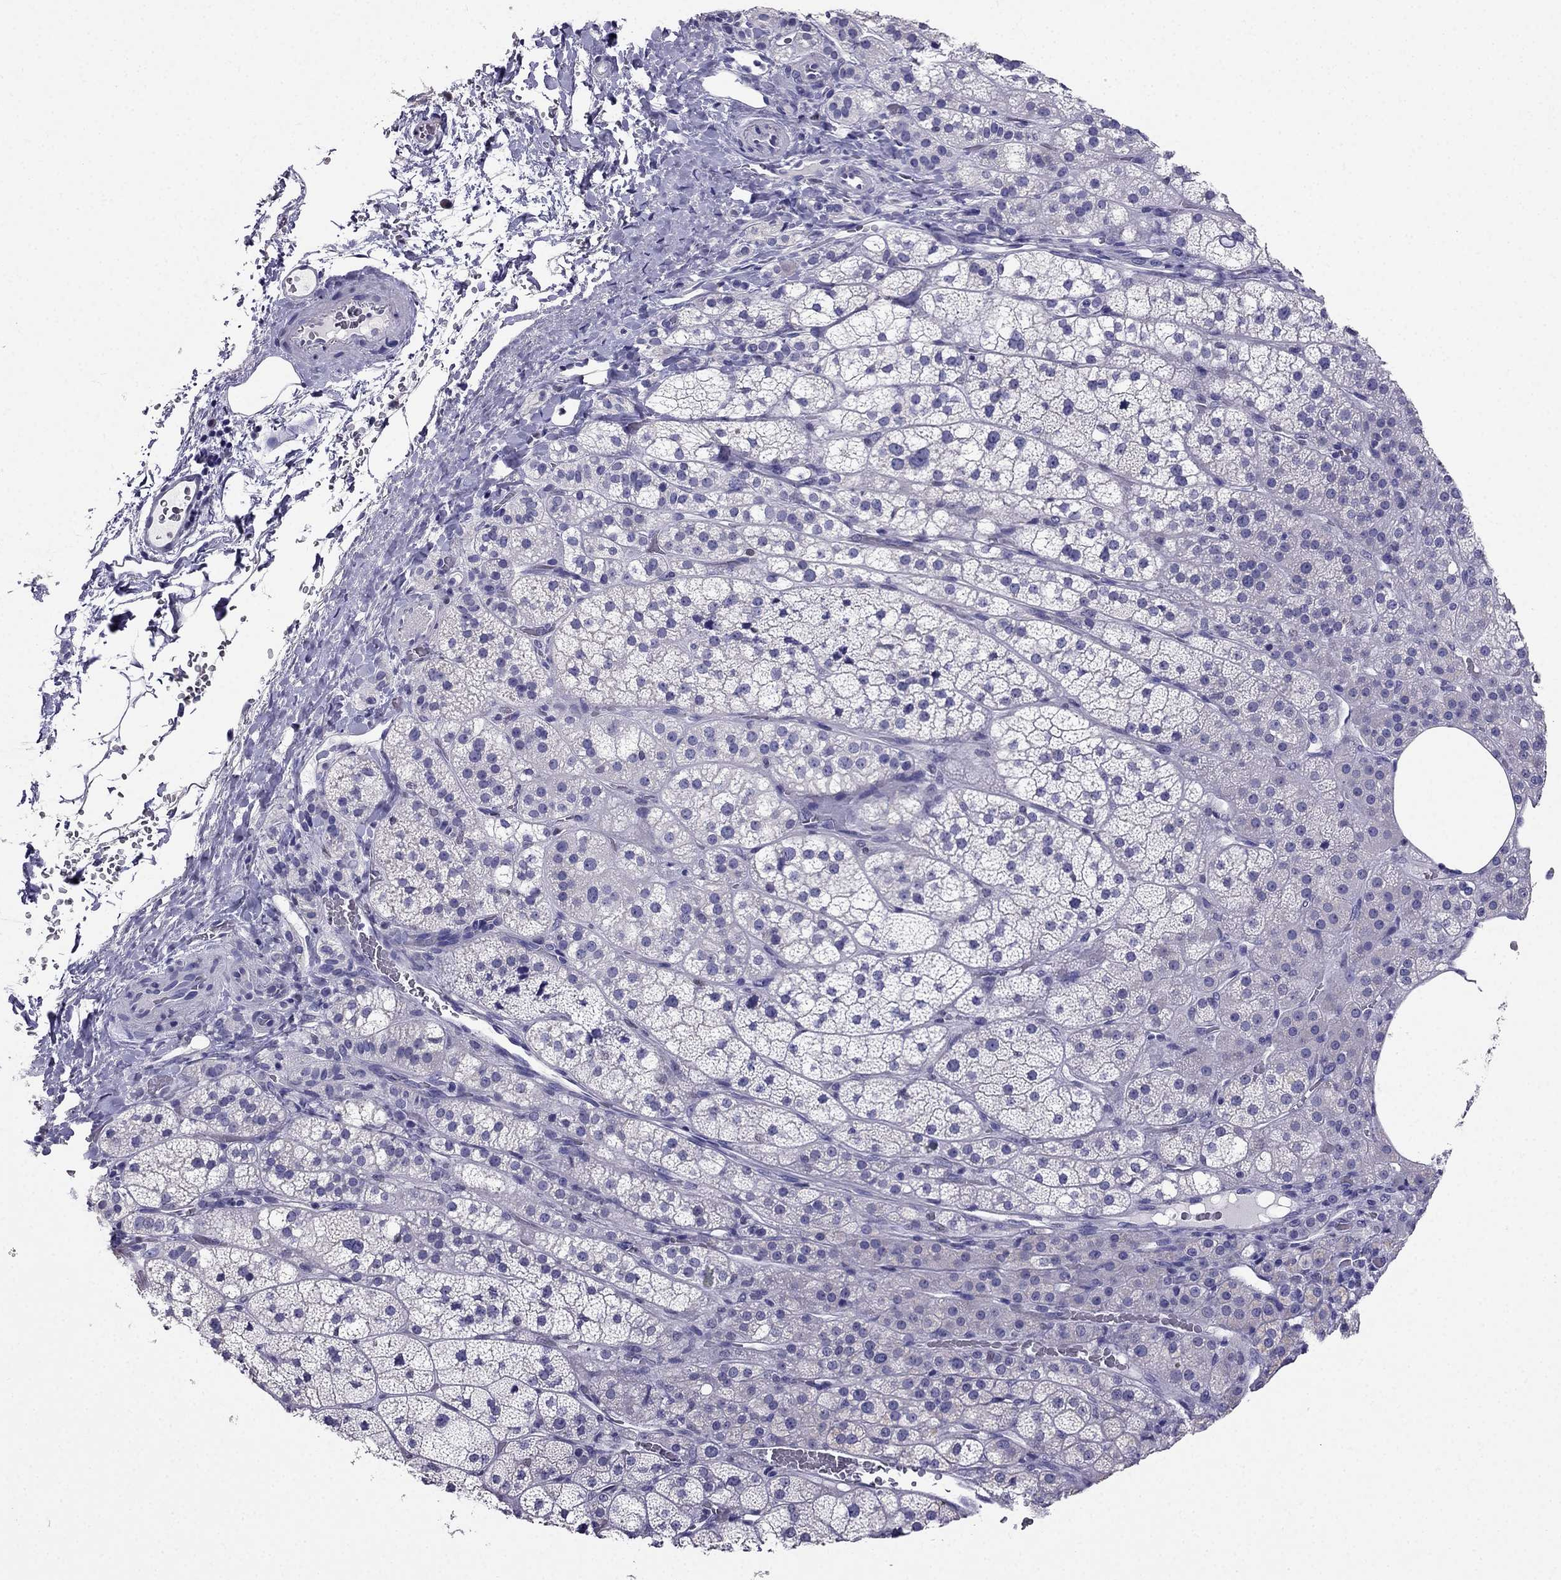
{"staining": {"intensity": "negative", "quantity": "none", "location": "none"}, "tissue": "adrenal gland", "cell_type": "Glandular cells", "image_type": "normal", "snomed": [{"axis": "morphology", "description": "Normal tissue, NOS"}, {"axis": "topography", "description": "Adrenal gland"}], "caption": "Normal adrenal gland was stained to show a protein in brown. There is no significant expression in glandular cells. (Brightfield microscopy of DAB immunohistochemistry (IHC) at high magnification).", "gene": "ARID3A", "patient": {"sex": "female", "age": 60}}